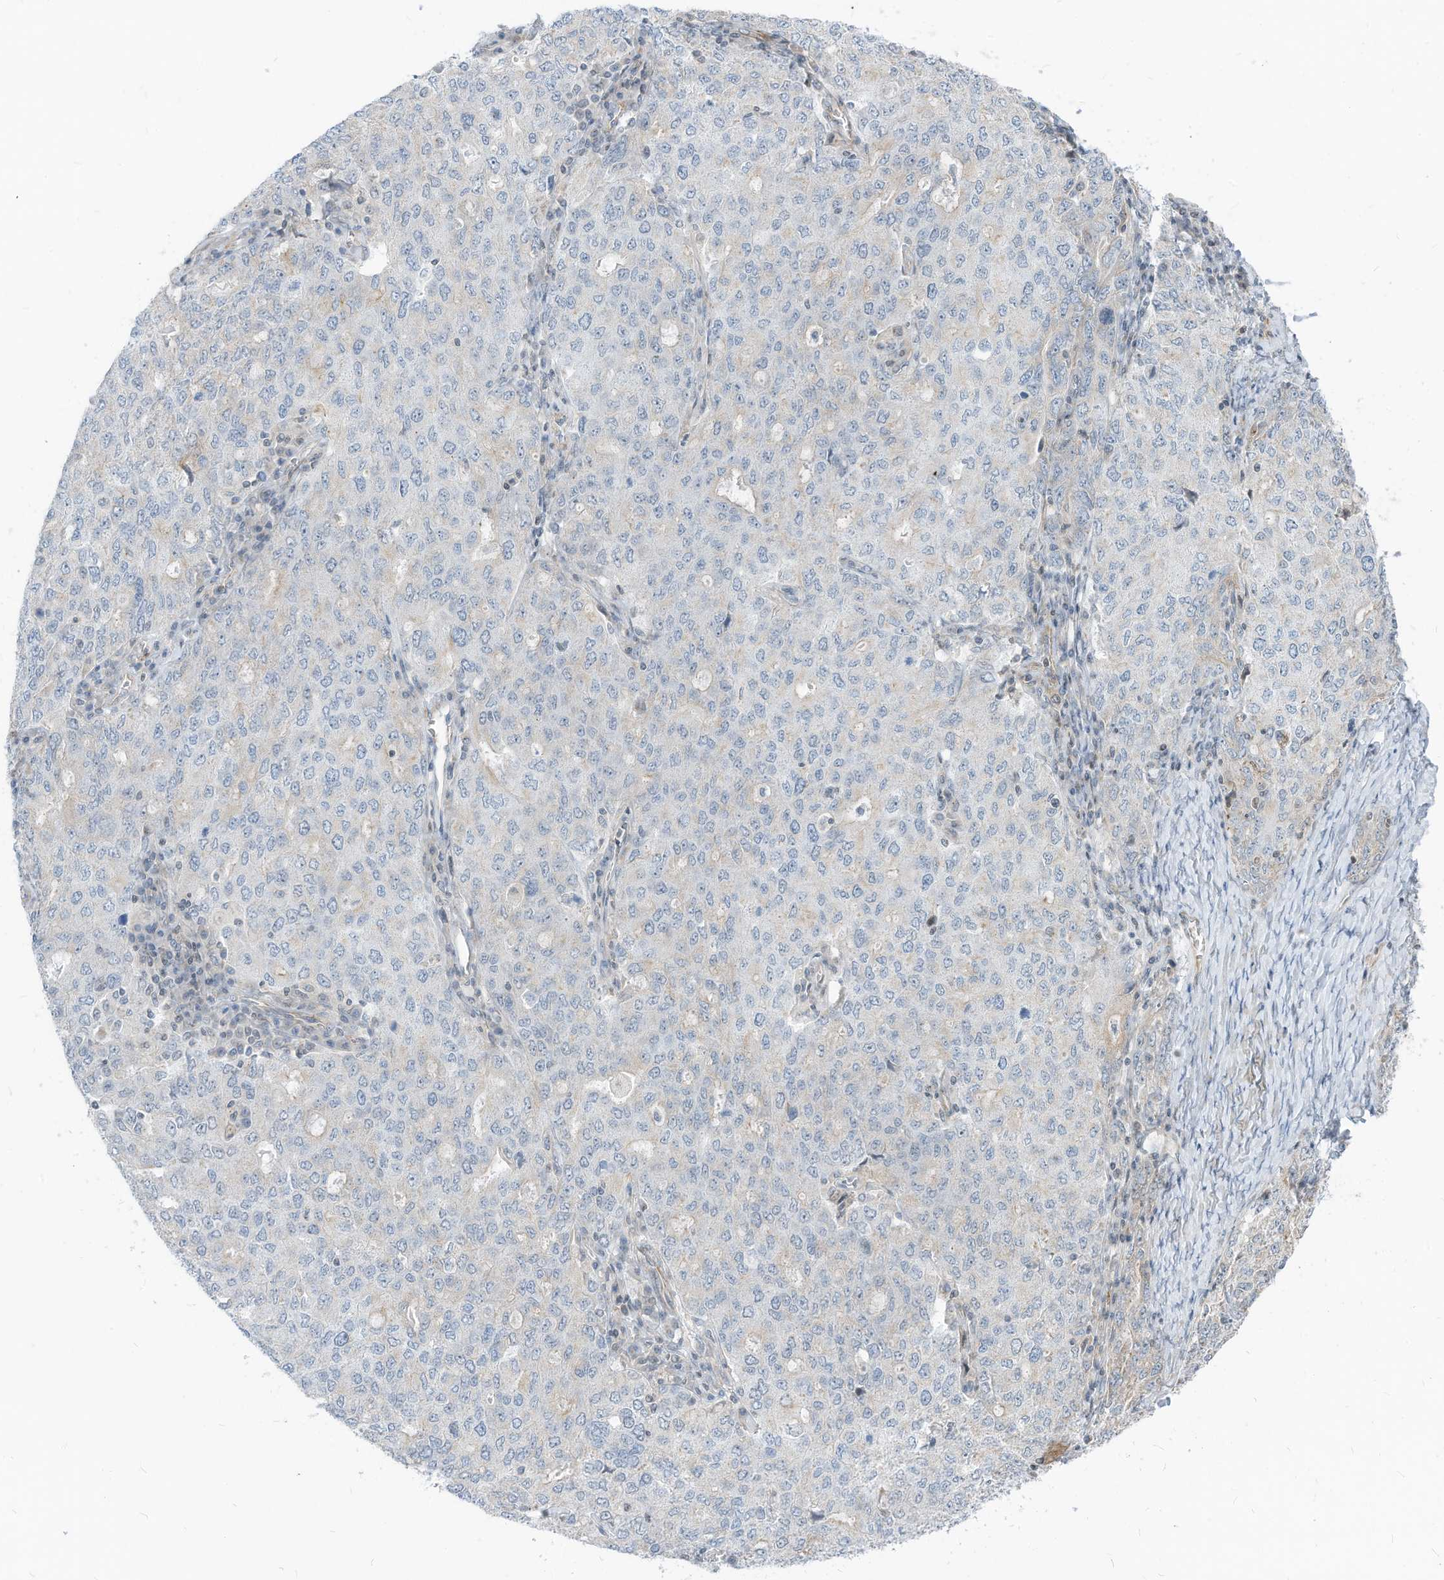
{"staining": {"intensity": "negative", "quantity": "none", "location": "none"}, "tissue": "ovarian cancer", "cell_type": "Tumor cells", "image_type": "cancer", "snomed": [{"axis": "morphology", "description": "Carcinoma, endometroid"}, {"axis": "topography", "description": "Ovary"}], "caption": "There is no significant staining in tumor cells of ovarian cancer (endometroid carcinoma).", "gene": "GPATCH3", "patient": {"sex": "female", "age": 62}}